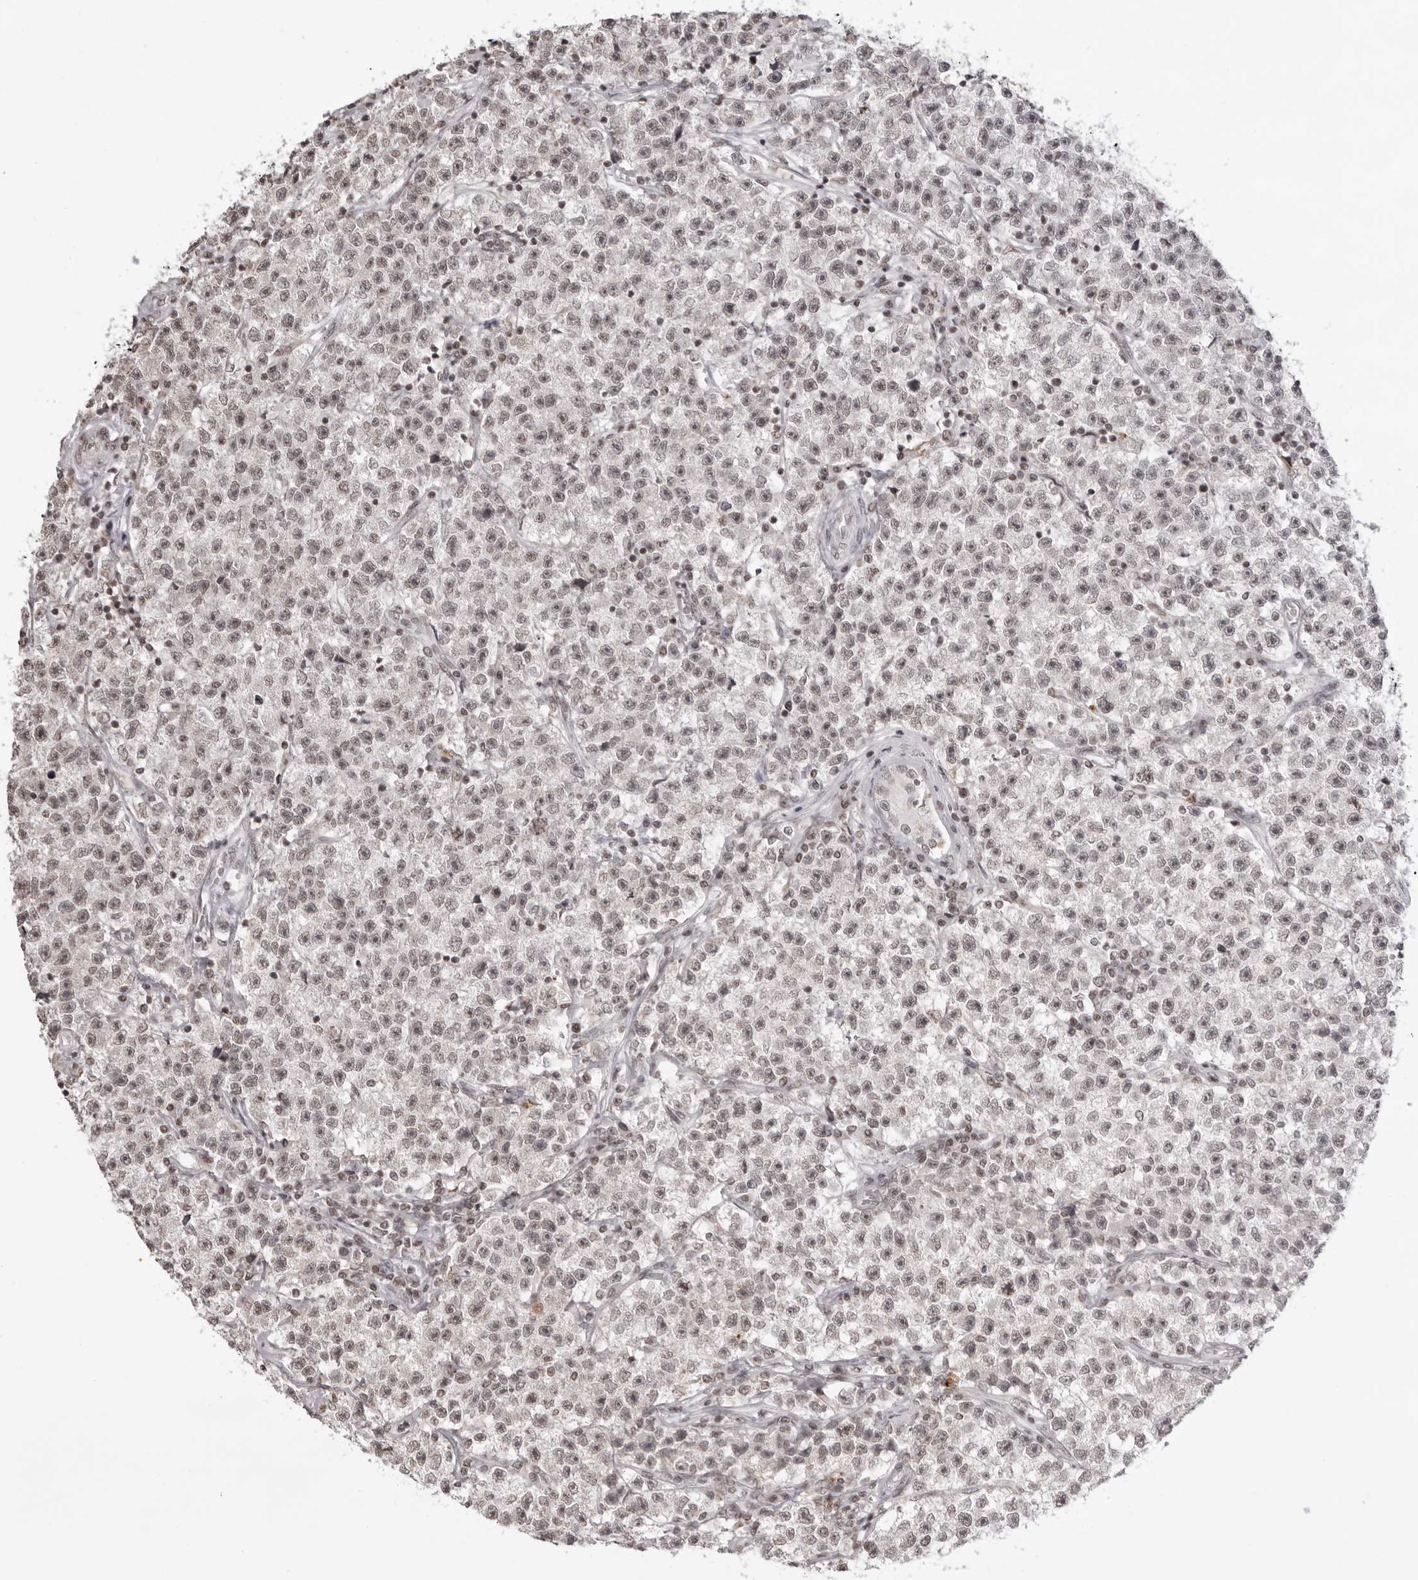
{"staining": {"intensity": "moderate", "quantity": ">75%", "location": "nuclear"}, "tissue": "testis cancer", "cell_type": "Tumor cells", "image_type": "cancer", "snomed": [{"axis": "morphology", "description": "Seminoma, NOS"}, {"axis": "topography", "description": "Testis"}], "caption": "Testis seminoma was stained to show a protein in brown. There is medium levels of moderate nuclear expression in about >75% of tumor cells.", "gene": "NTM", "patient": {"sex": "male", "age": 22}}